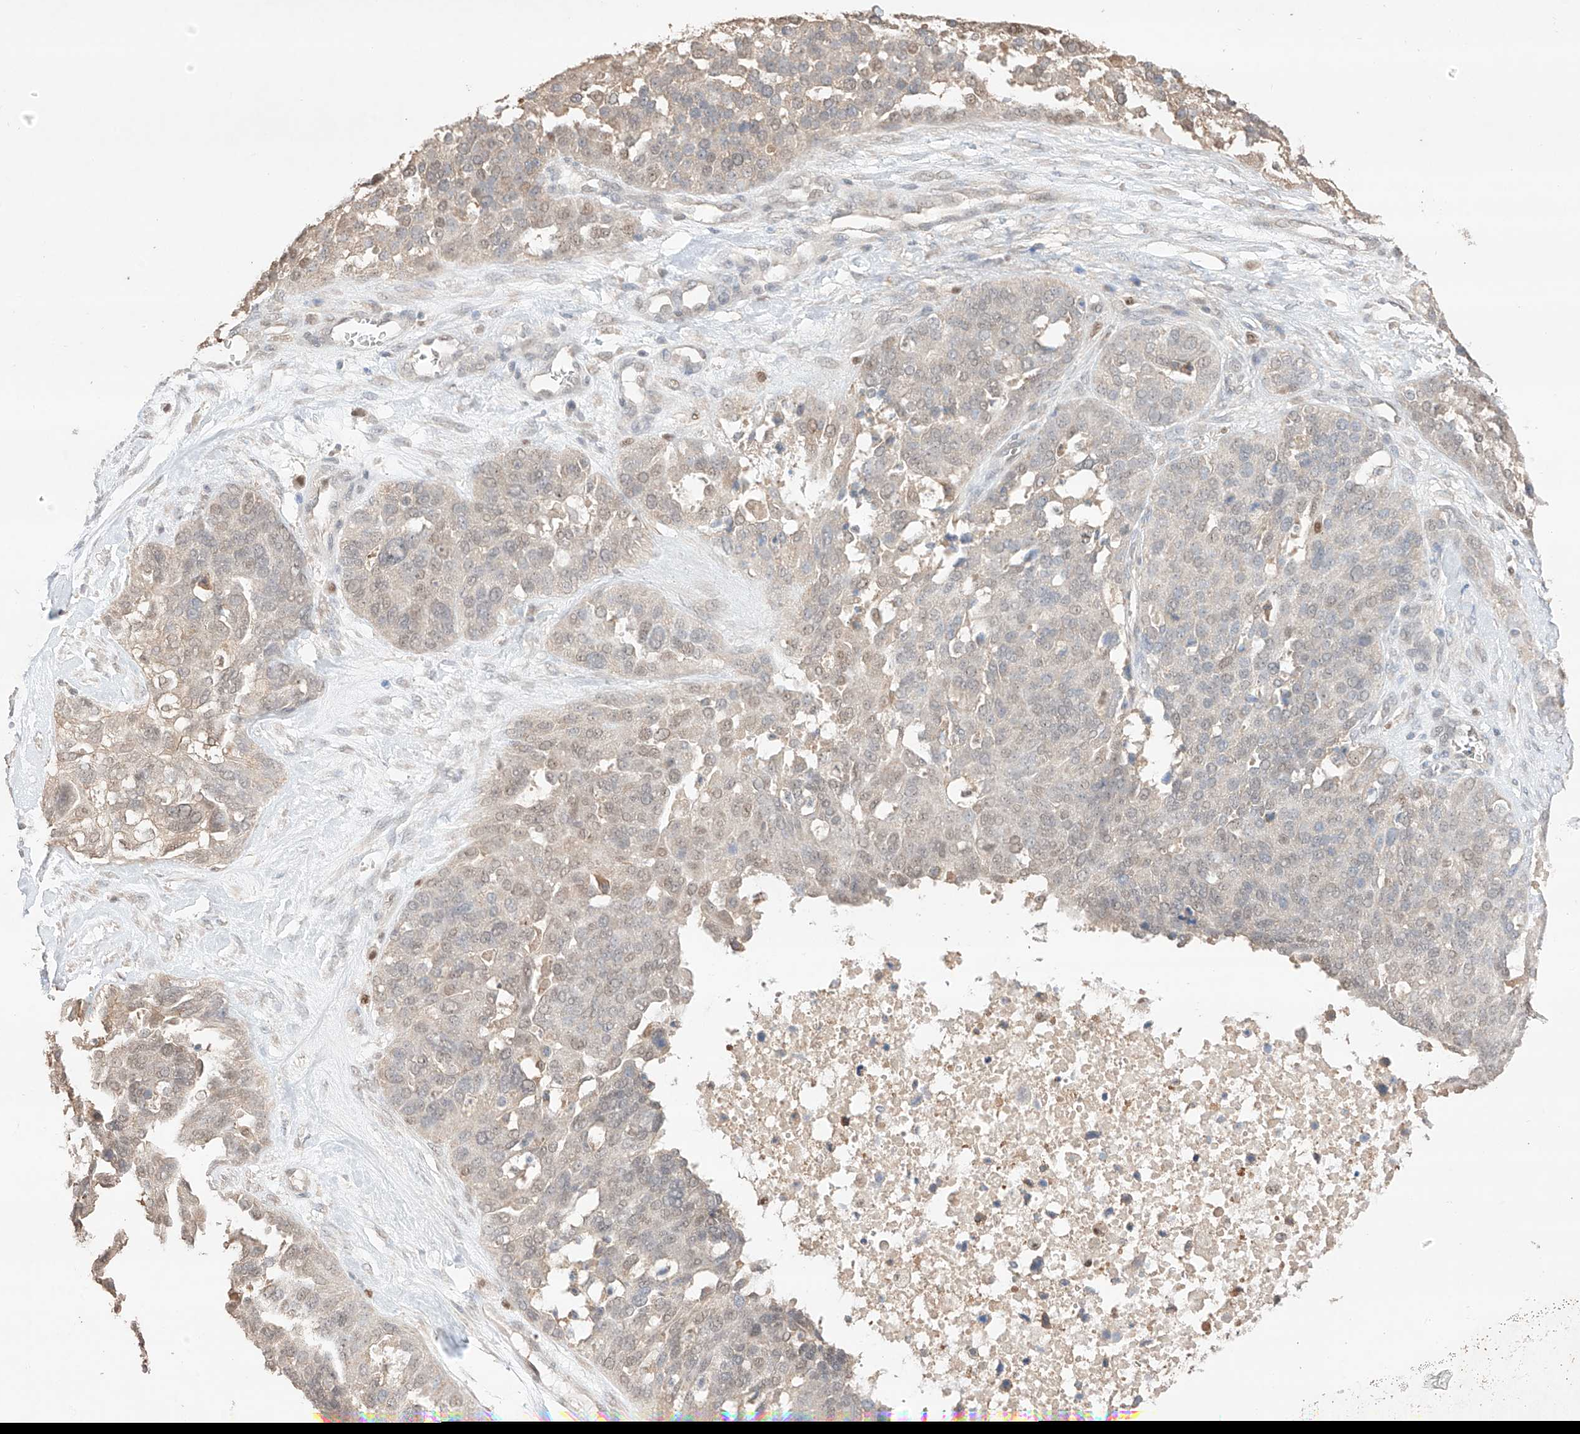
{"staining": {"intensity": "weak", "quantity": "<25%", "location": "nuclear"}, "tissue": "ovarian cancer", "cell_type": "Tumor cells", "image_type": "cancer", "snomed": [{"axis": "morphology", "description": "Cystadenocarcinoma, serous, NOS"}, {"axis": "topography", "description": "Ovary"}], "caption": "Immunohistochemistry photomicrograph of neoplastic tissue: human ovarian serous cystadenocarcinoma stained with DAB reveals no significant protein staining in tumor cells.", "gene": "APIP", "patient": {"sex": "female", "age": 44}}